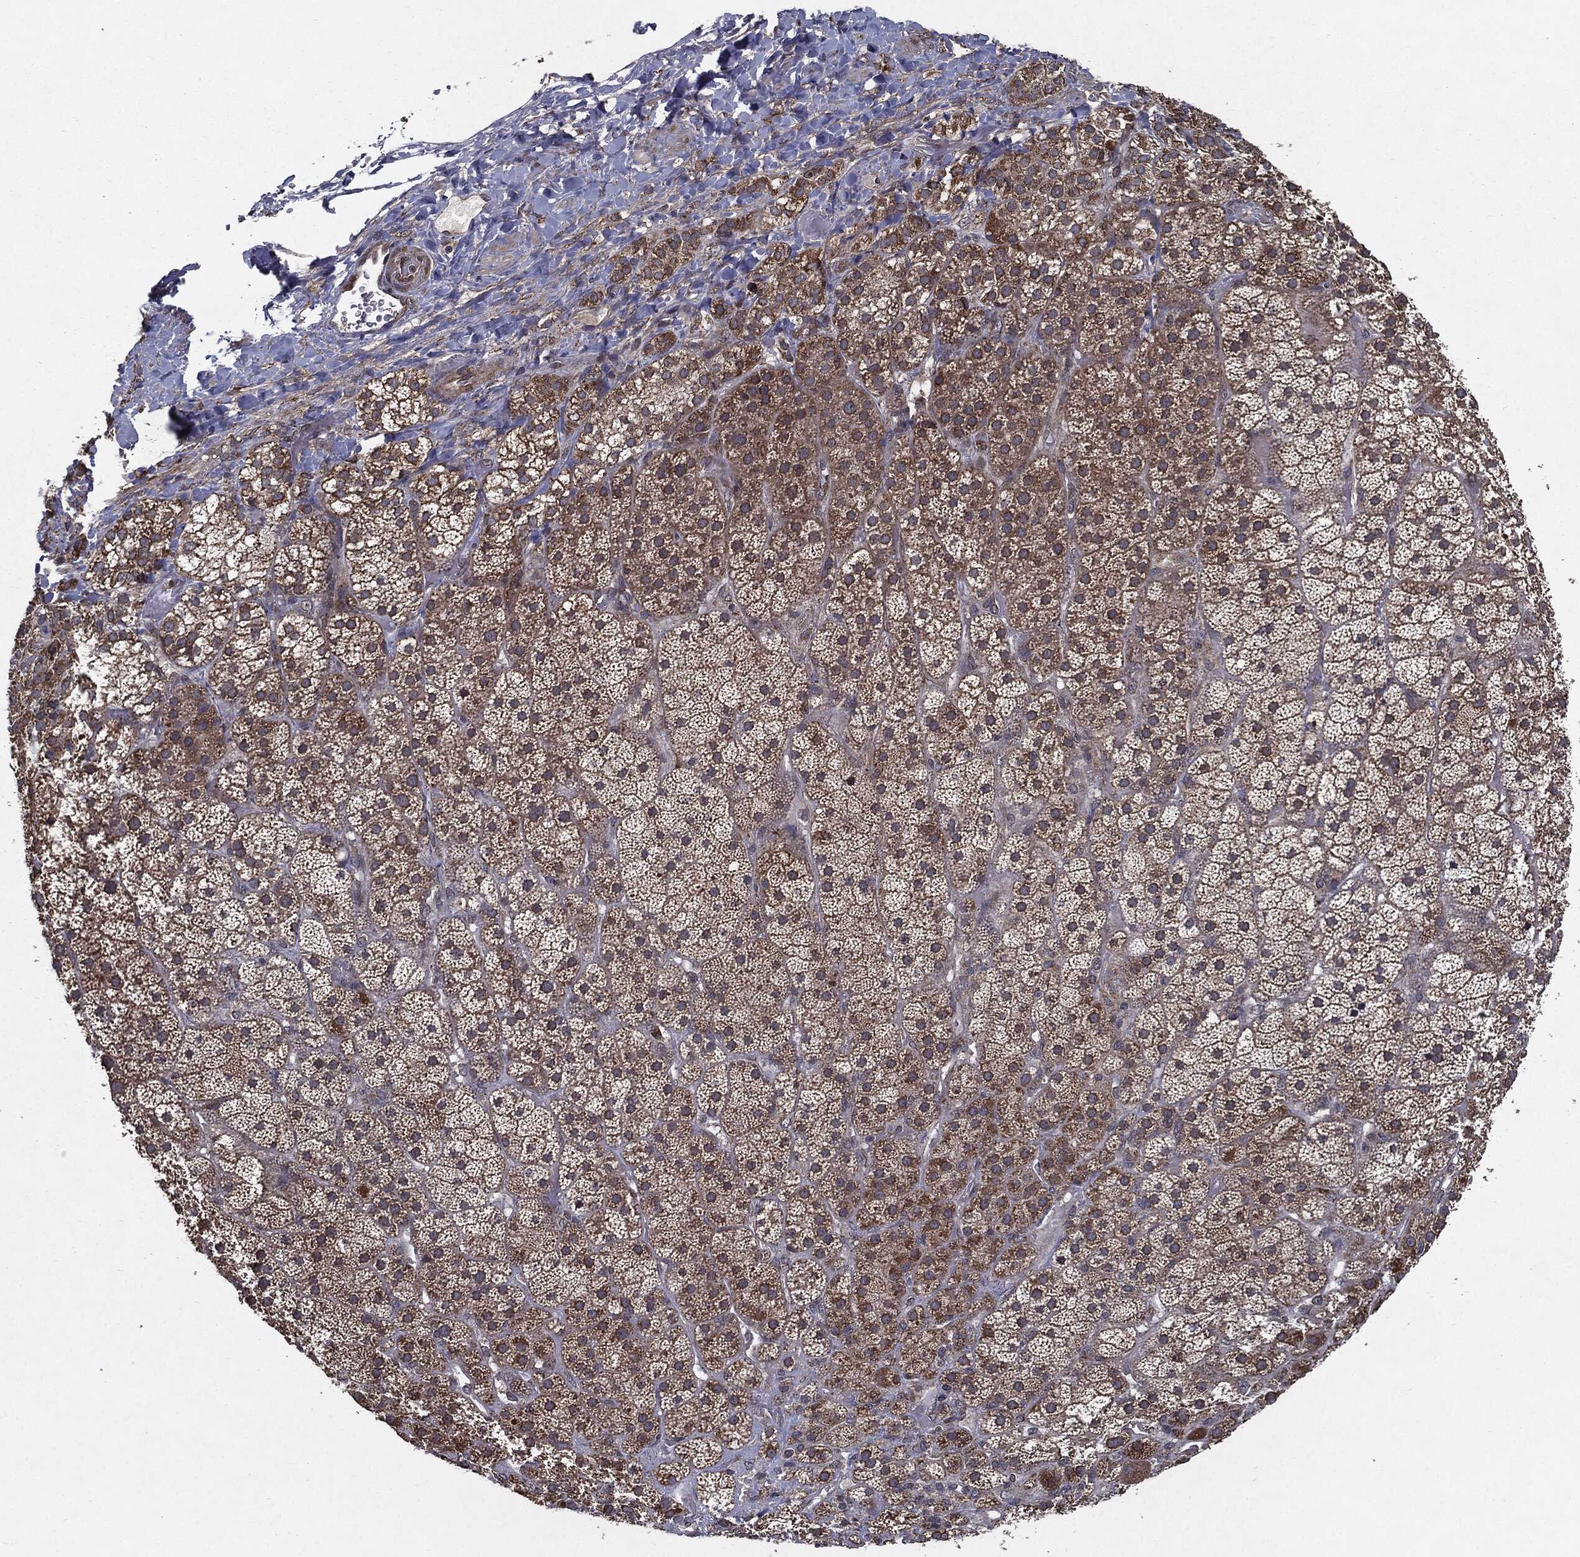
{"staining": {"intensity": "strong", "quantity": "25%-75%", "location": "cytoplasmic/membranous"}, "tissue": "adrenal gland", "cell_type": "Glandular cells", "image_type": "normal", "snomed": [{"axis": "morphology", "description": "Normal tissue, NOS"}, {"axis": "topography", "description": "Adrenal gland"}], "caption": "Unremarkable adrenal gland exhibits strong cytoplasmic/membranous positivity in approximately 25%-75% of glandular cells.", "gene": "HDAC5", "patient": {"sex": "male", "age": 57}}